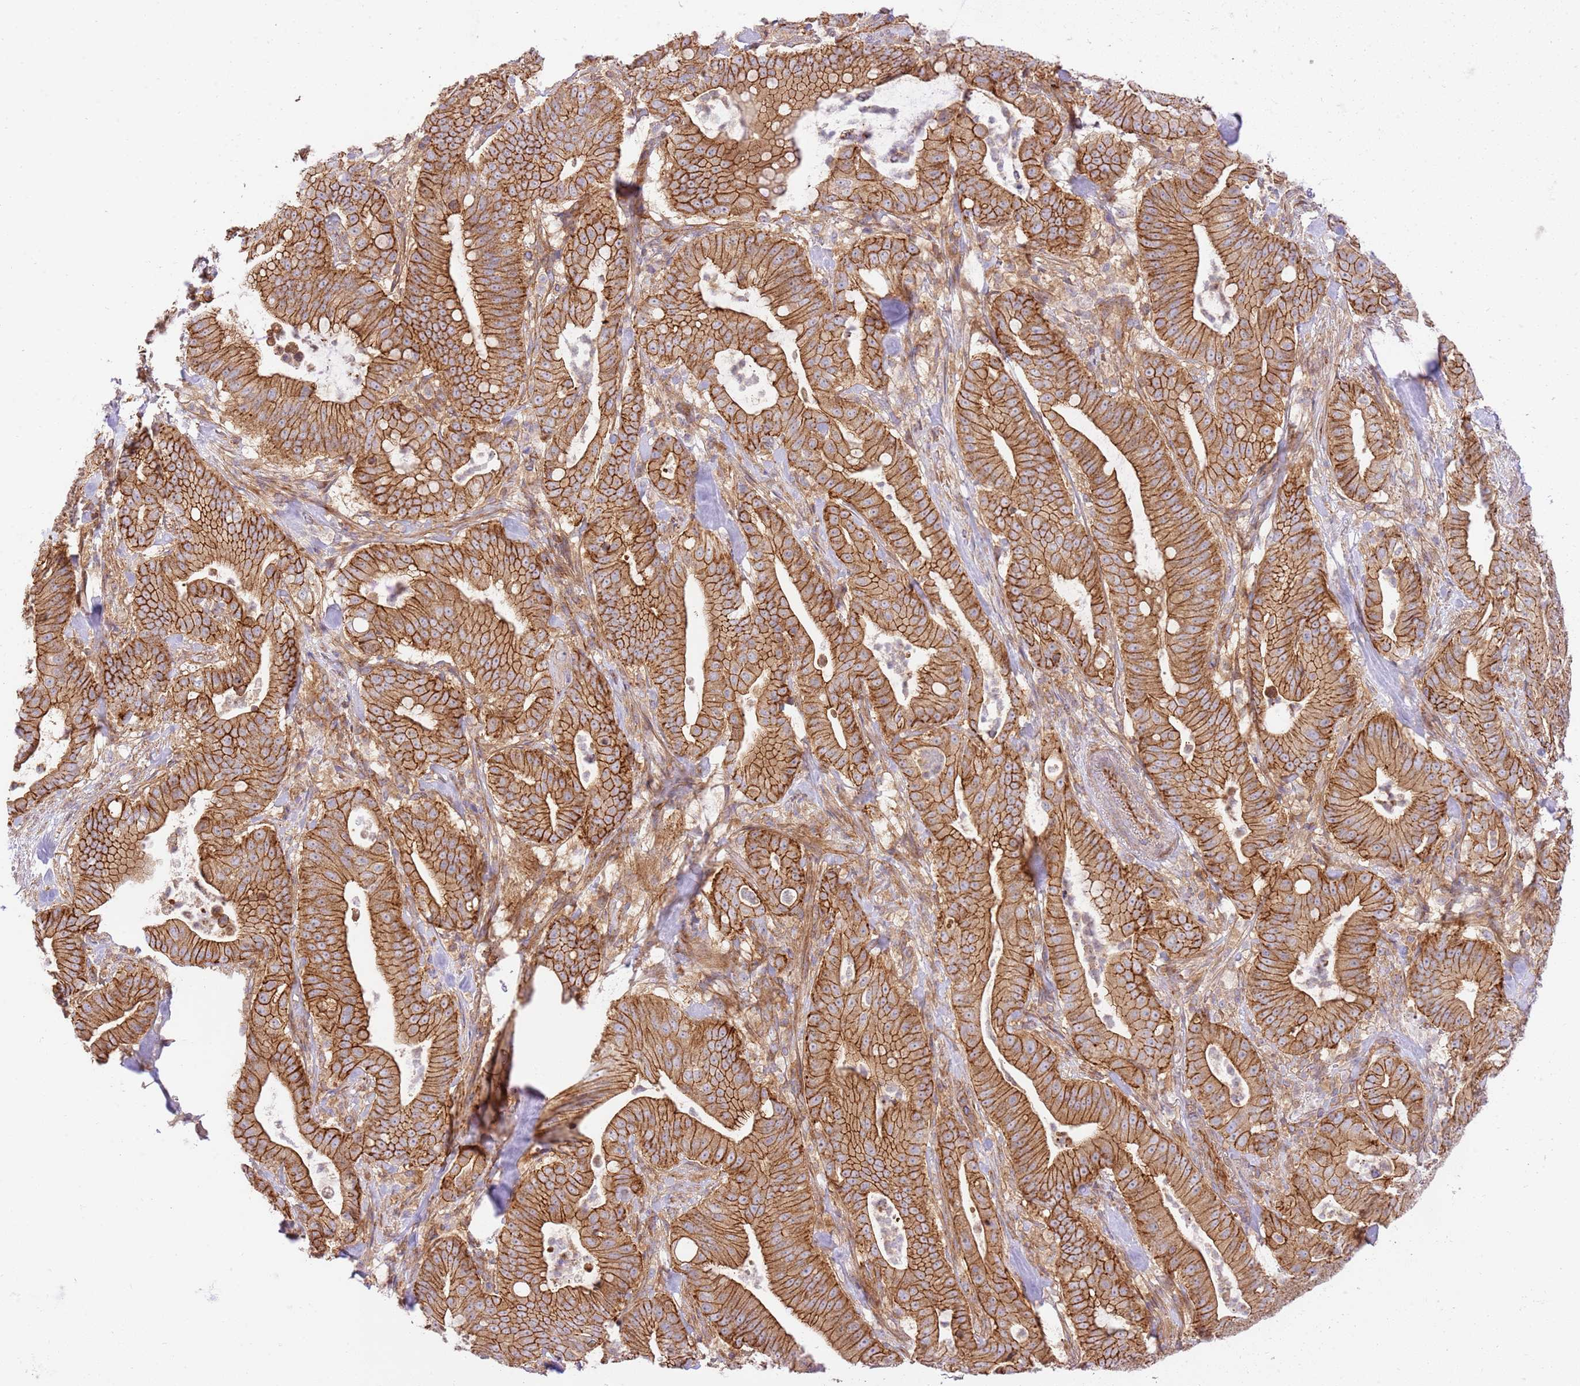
{"staining": {"intensity": "strong", "quantity": ">75%", "location": "cytoplasmic/membranous"}, "tissue": "pancreatic cancer", "cell_type": "Tumor cells", "image_type": "cancer", "snomed": [{"axis": "morphology", "description": "Adenocarcinoma, NOS"}, {"axis": "topography", "description": "Pancreas"}], "caption": "Tumor cells demonstrate high levels of strong cytoplasmic/membranous expression in approximately >75% of cells in adenocarcinoma (pancreatic).", "gene": "EFCAB8", "patient": {"sex": "male", "age": 71}}